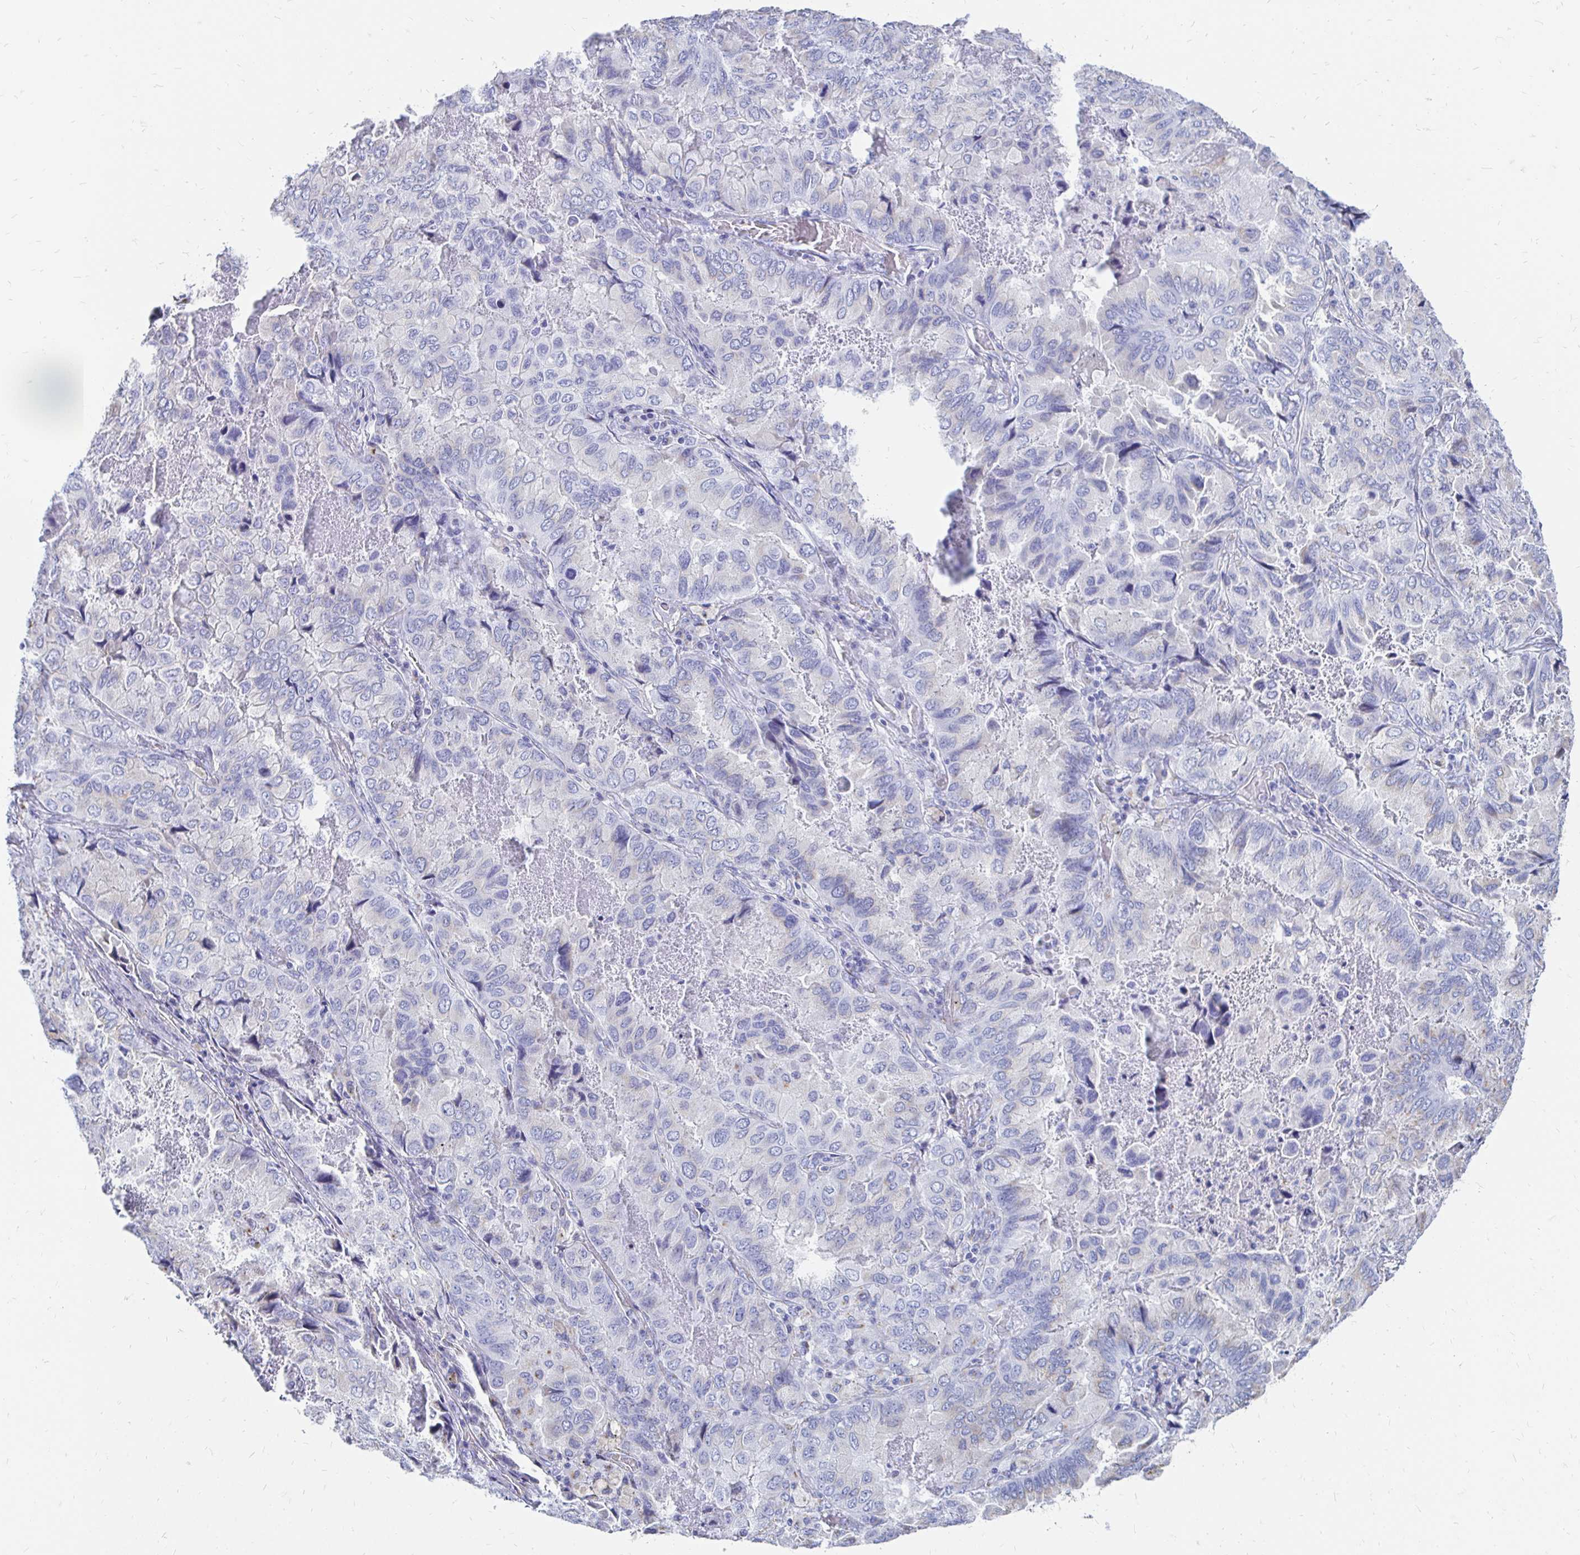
{"staining": {"intensity": "negative", "quantity": "none", "location": "none"}, "tissue": "lung cancer", "cell_type": "Tumor cells", "image_type": "cancer", "snomed": [{"axis": "morphology", "description": "Aneuploidy"}, {"axis": "morphology", "description": "Adenocarcinoma, NOS"}, {"axis": "morphology", "description": "Adenocarcinoma, metastatic, NOS"}, {"axis": "topography", "description": "Lymph node"}, {"axis": "topography", "description": "Lung"}], "caption": "High power microscopy image of an immunohistochemistry (IHC) photomicrograph of lung cancer, revealing no significant positivity in tumor cells.", "gene": "PAGE4", "patient": {"sex": "female", "age": 48}}